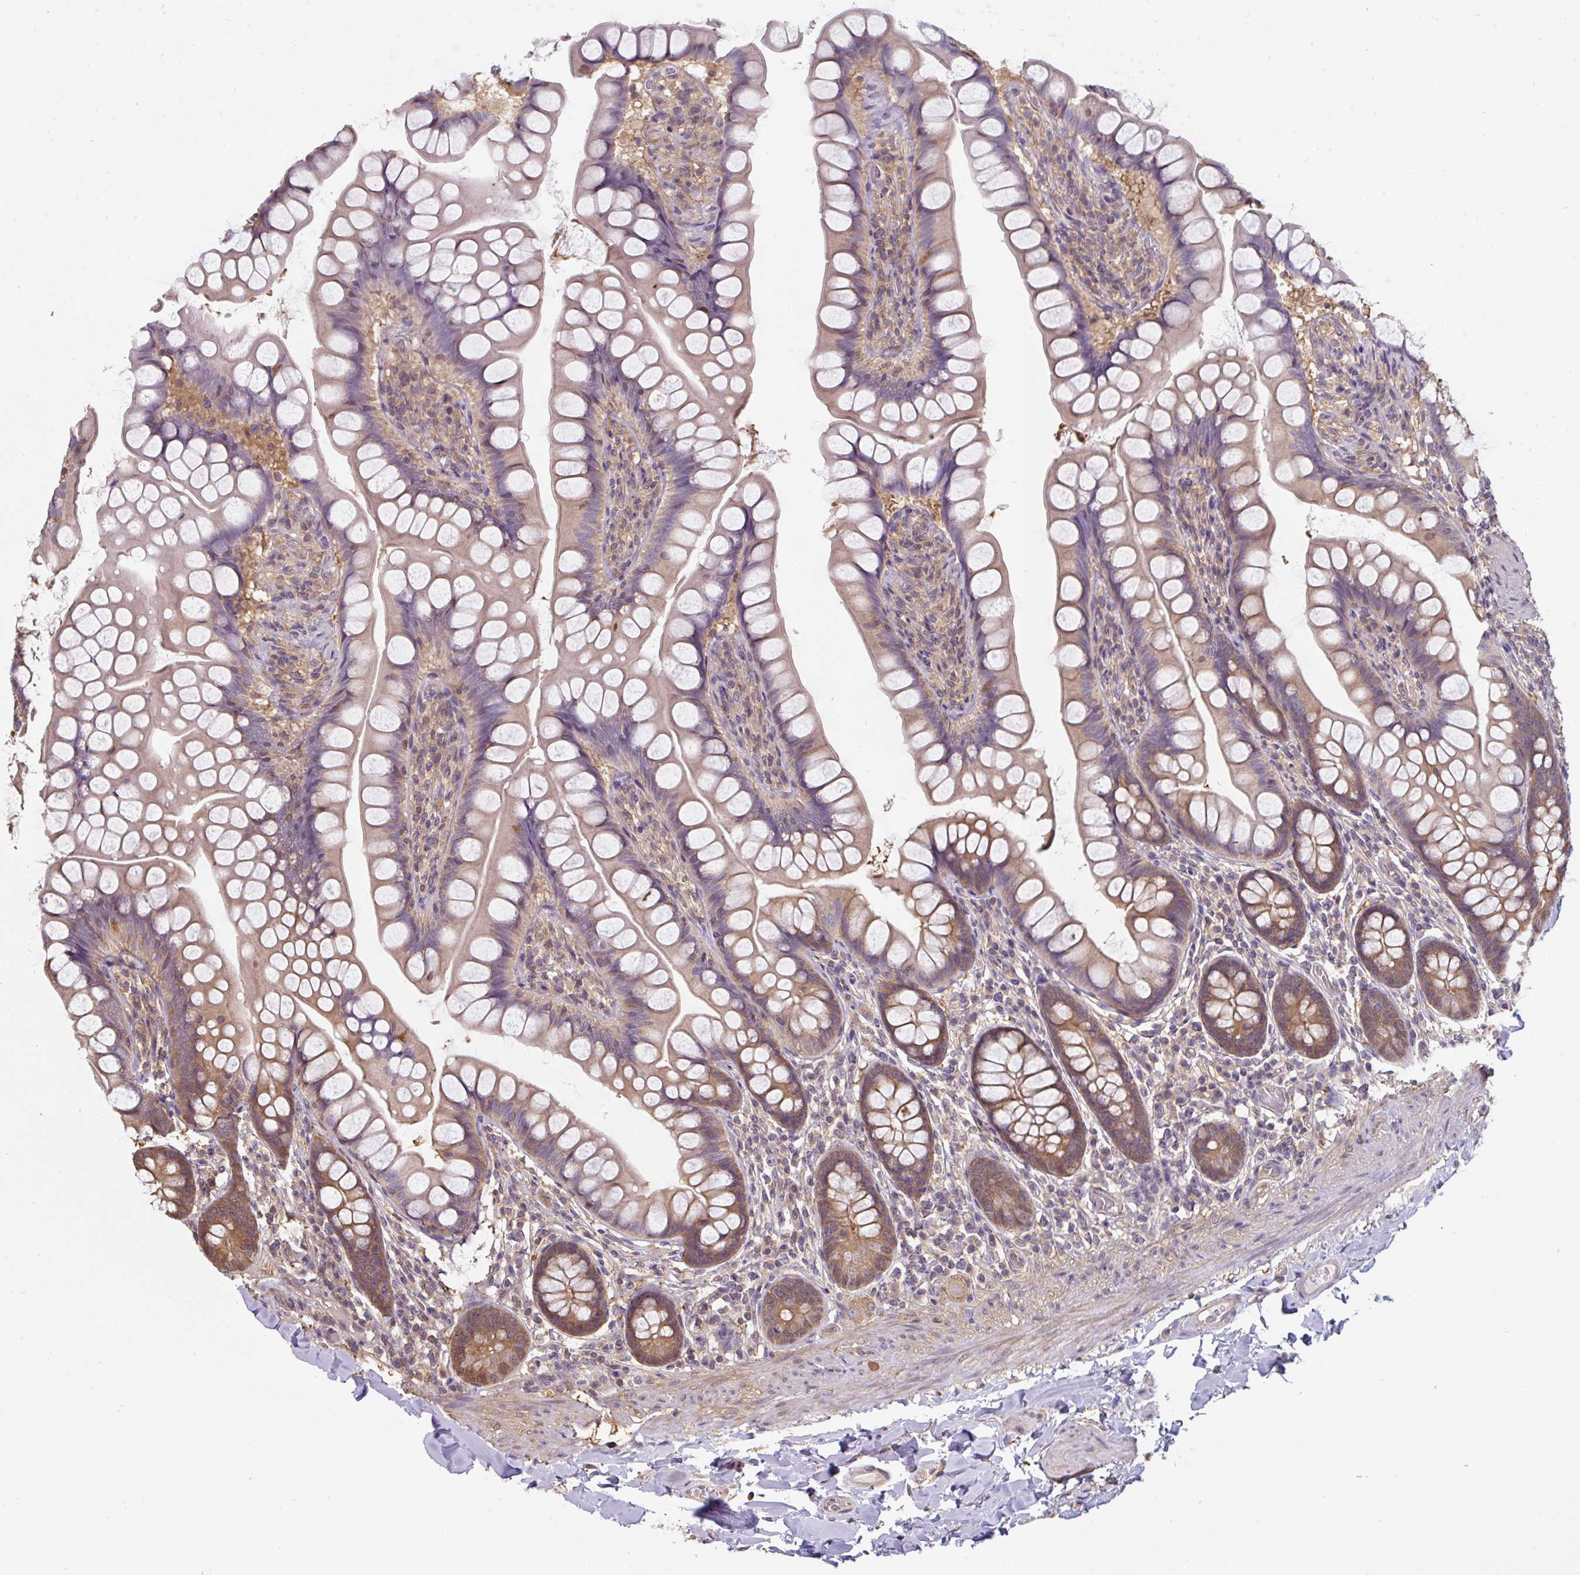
{"staining": {"intensity": "moderate", "quantity": "25%-75%", "location": "cytoplasmic/membranous"}, "tissue": "small intestine", "cell_type": "Glandular cells", "image_type": "normal", "snomed": [{"axis": "morphology", "description": "Normal tissue, NOS"}, {"axis": "topography", "description": "Small intestine"}], "caption": "Brown immunohistochemical staining in benign small intestine shows moderate cytoplasmic/membranous expression in about 25%-75% of glandular cells.", "gene": "ST13", "patient": {"sex": "male", "age": 70}}